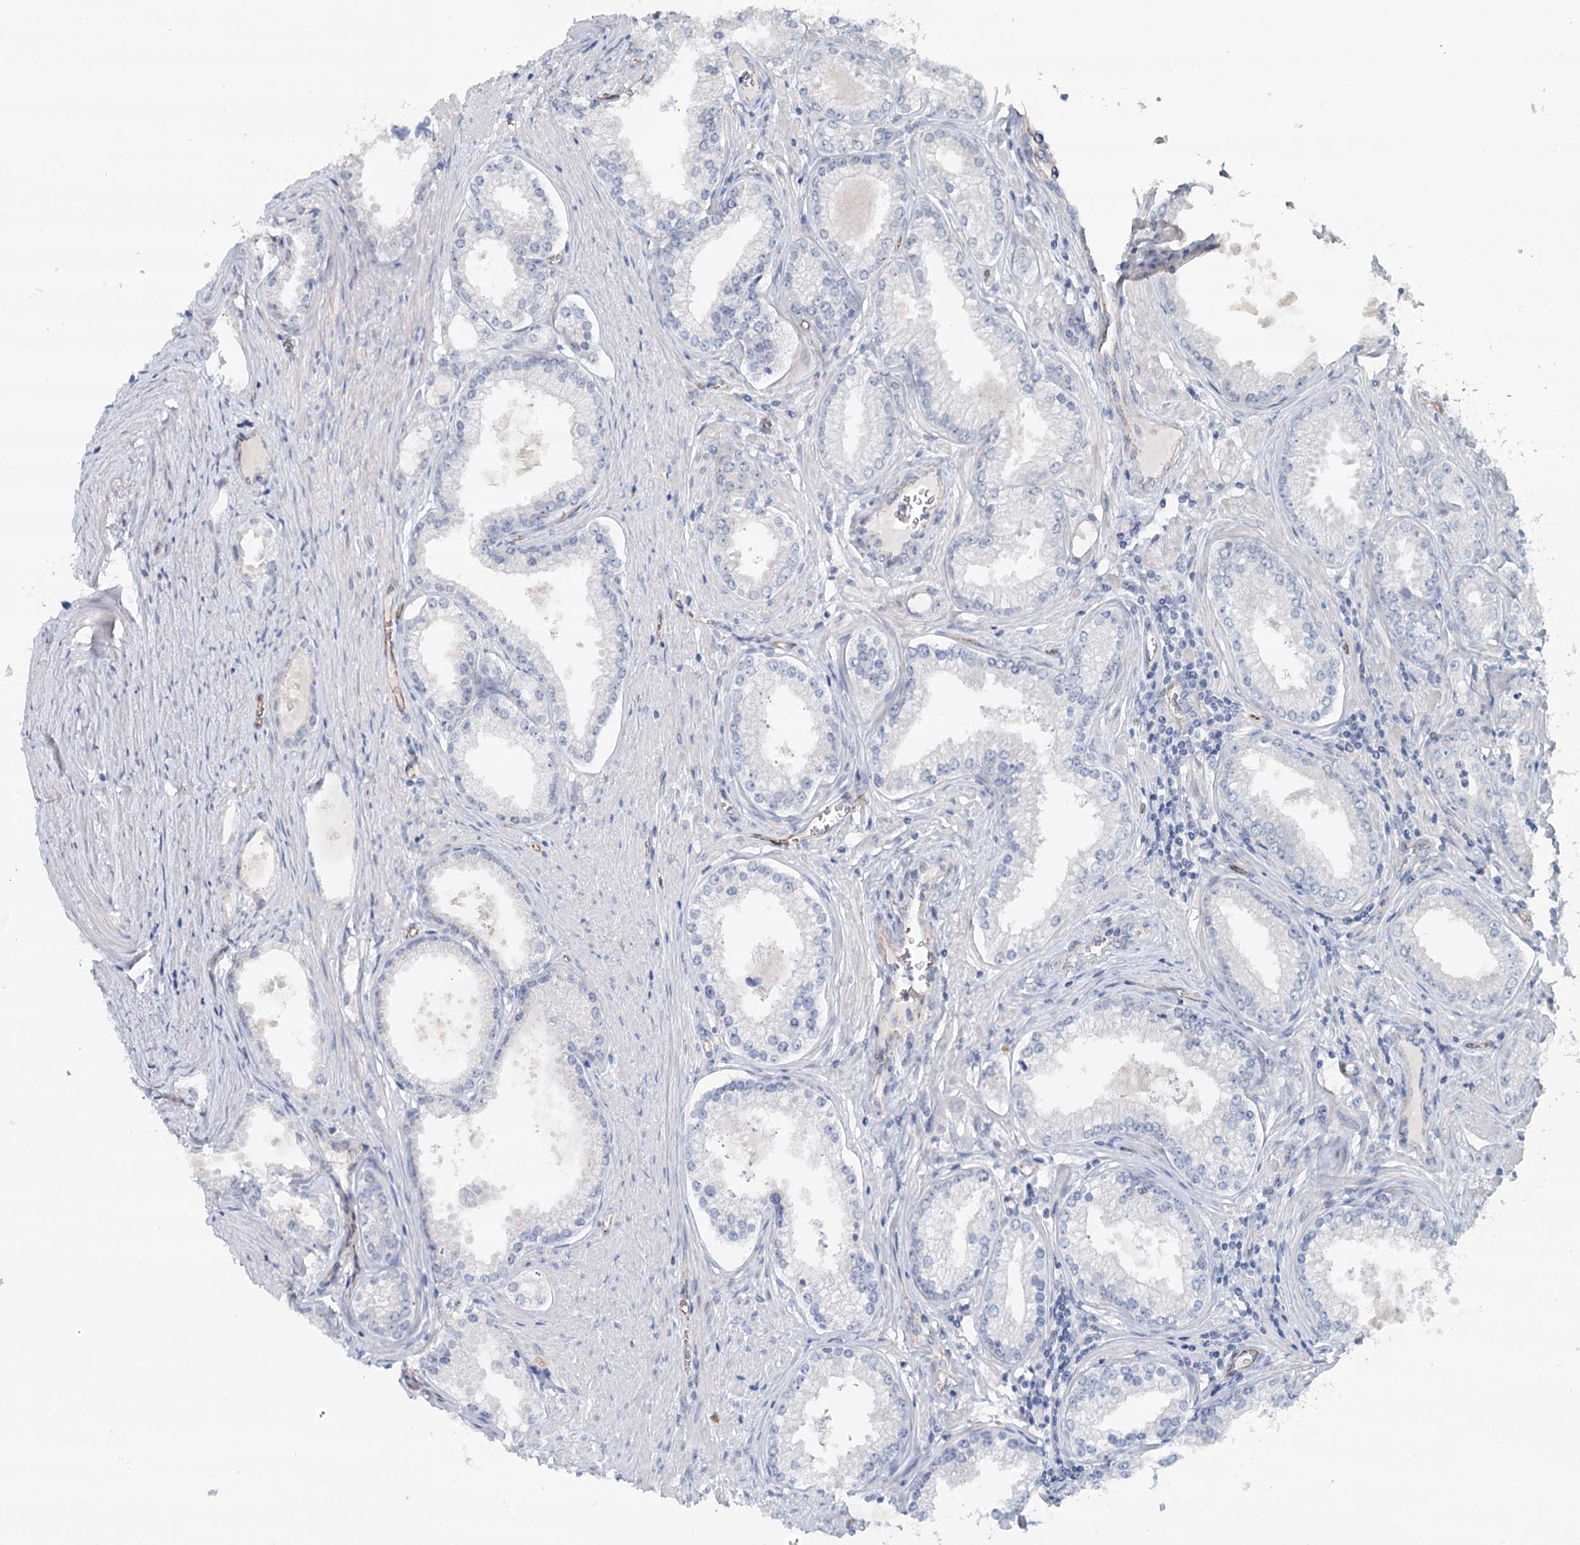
{"staining": {"intensity": "negative", "quantity": "none", "location": "none"}, "tissue": "prostate cancer", "cell_type": "Tumor cells", "image_type": "cancer", "snomed": [{"axis": "morphology", "description": "Adenocarcinoma, High grade"}, {"axis": "topography", "description": "Prostate"}], "caption": "IHC image of neoplastic tissue: prostate cancer stained with DAB exhibits no significant protein staining in tumor cells.", "gene": "SYNPO", "patient": {"sex": "male", "age": 68}}